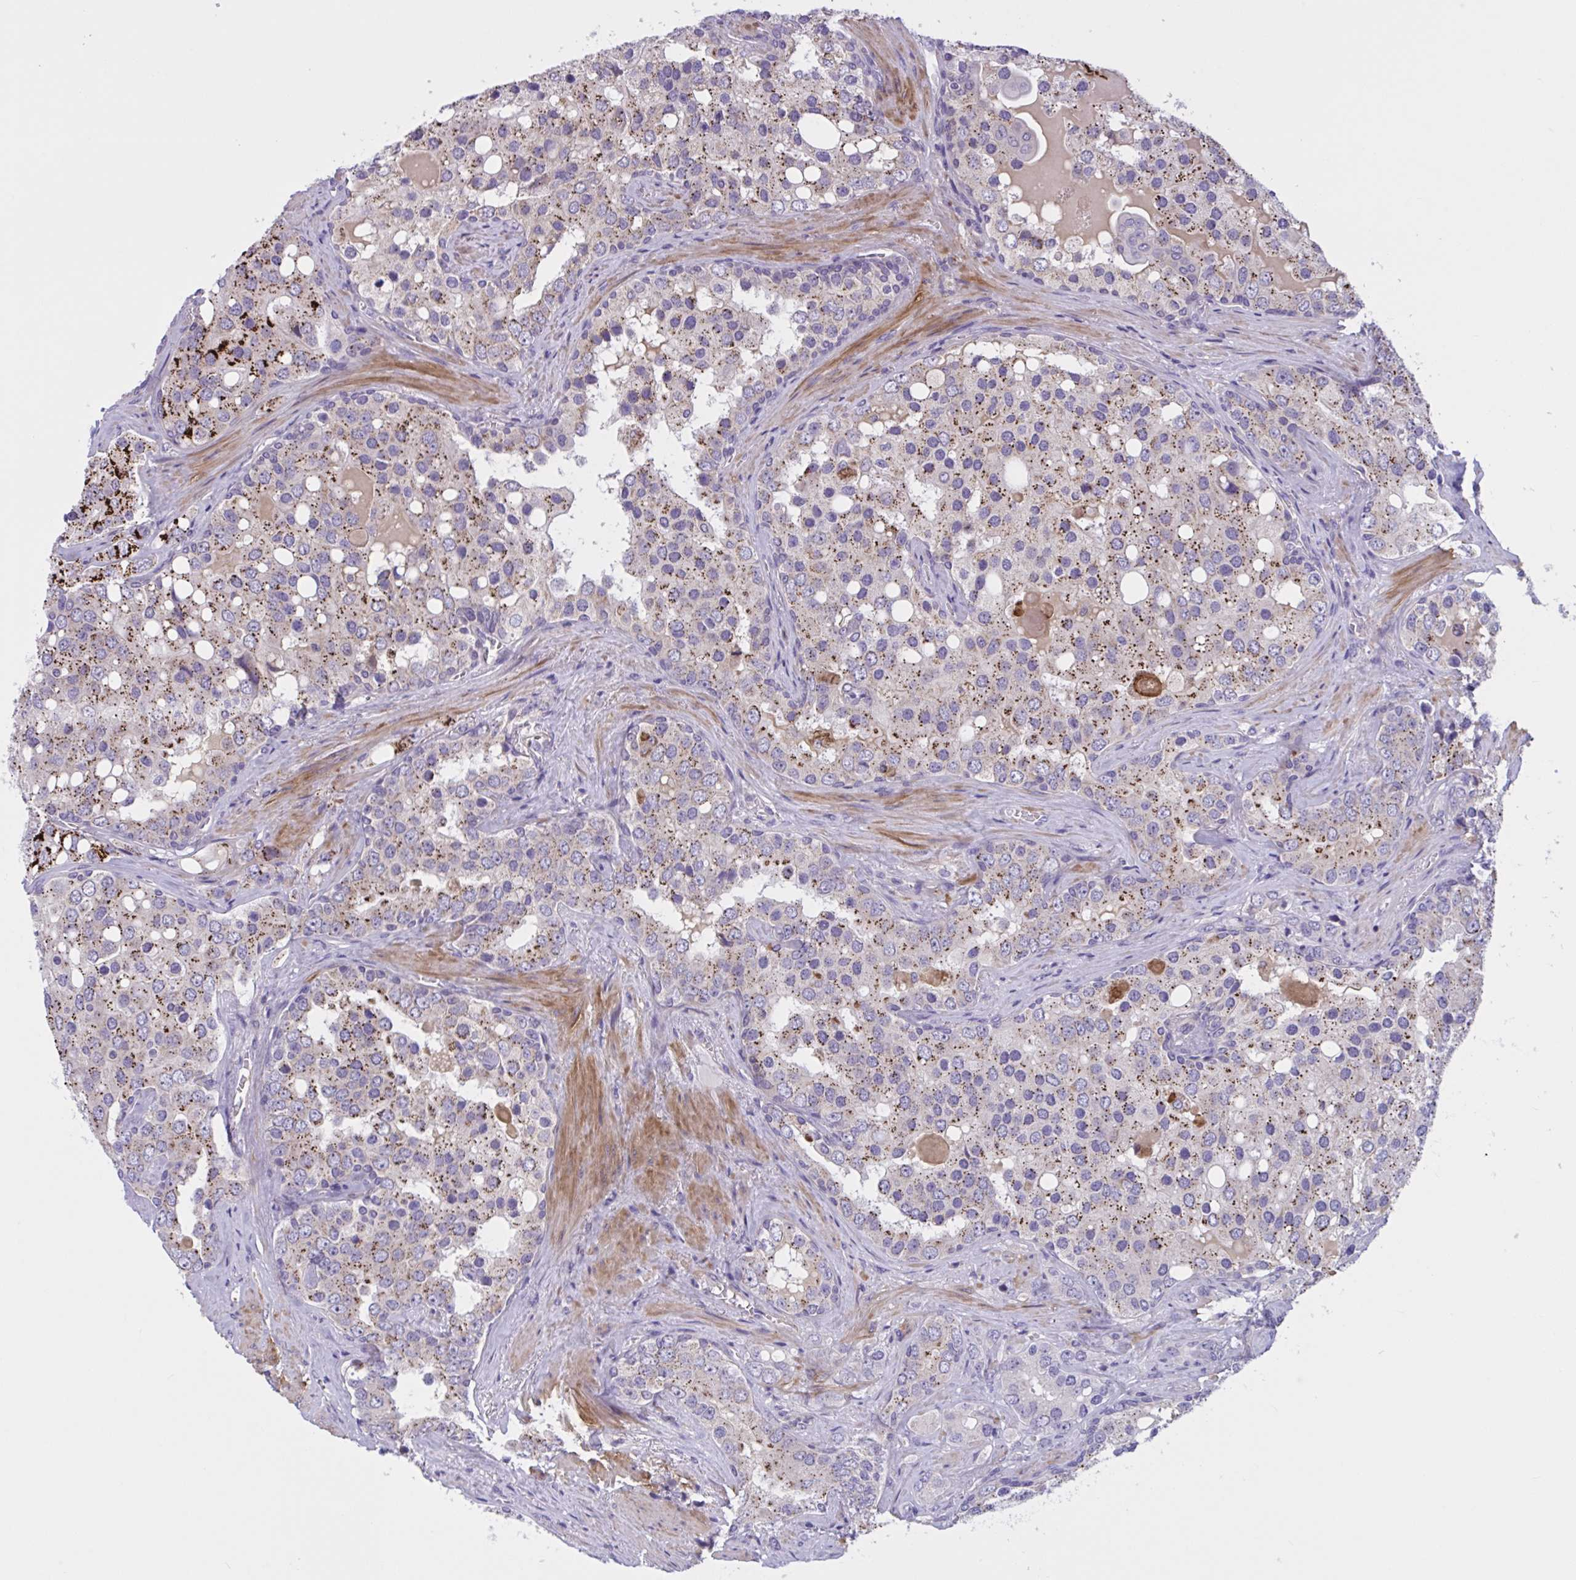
{"staining": {"intensity": "strong", "quantity": "25%-75%", "location": "cytoplasmic/membranous"}, "tissue": "prostate cancer", "cell_type": "Tumor cells", "image_type": "cancer", "snomed": [{"axis": "morphology", "description": "Adenocarcinoma, High grade"}, {"axis": "topography", "description": "Prostate"}], "caption": "An immunohistochemistry histopathology image of neoplastic tissue is shown. Protein staining in brown shows strong cytoplasmic/membranous positivity in prostate adenocarcinoma (high-grade) within tumor cells.", "gene": "WNT9B", "patient": {"sex": "male", "age": 67}}